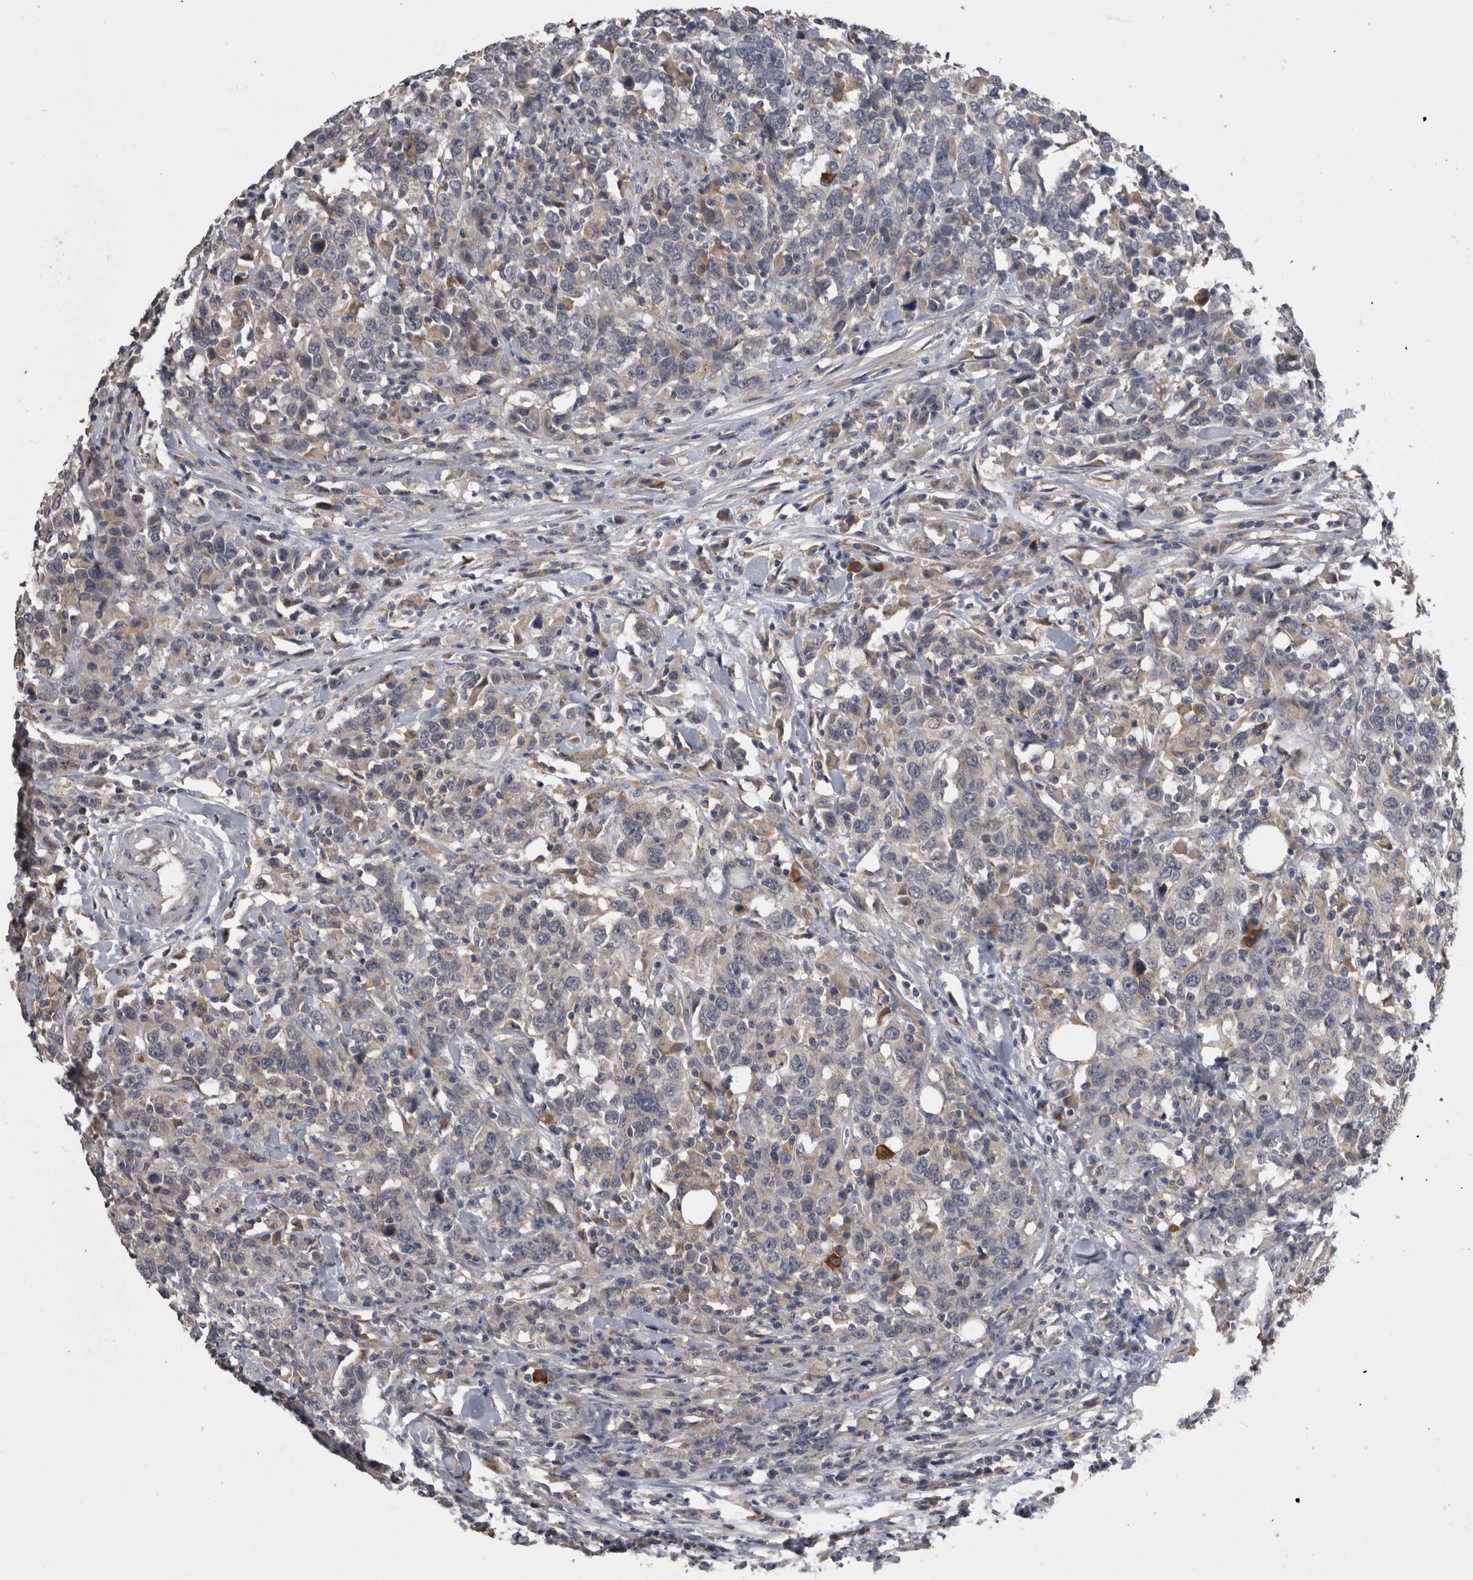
{"staining": {"intensity": "negative", "quantity": "none", "location": "none"}, "tissue": "urothelial cancer", "cell_type": "Tumor cells", "image_type": "cancer", "snomed": [{"axis": "morphology", "description": "Urothelial carcinoma, High grade"}, {"axis": "topography", "description": "Urinary bladder"}], "caption": "An immunohistochemistry histopathology image of urothelial cancer is shown. There is no staining in tumor cells of urothelial cancer. (Immunohistochemistry (ihc), brightfield microscopy, high magnification).", "gene": "ANXA13", "patient": {"sex": "male", "age": 61}}